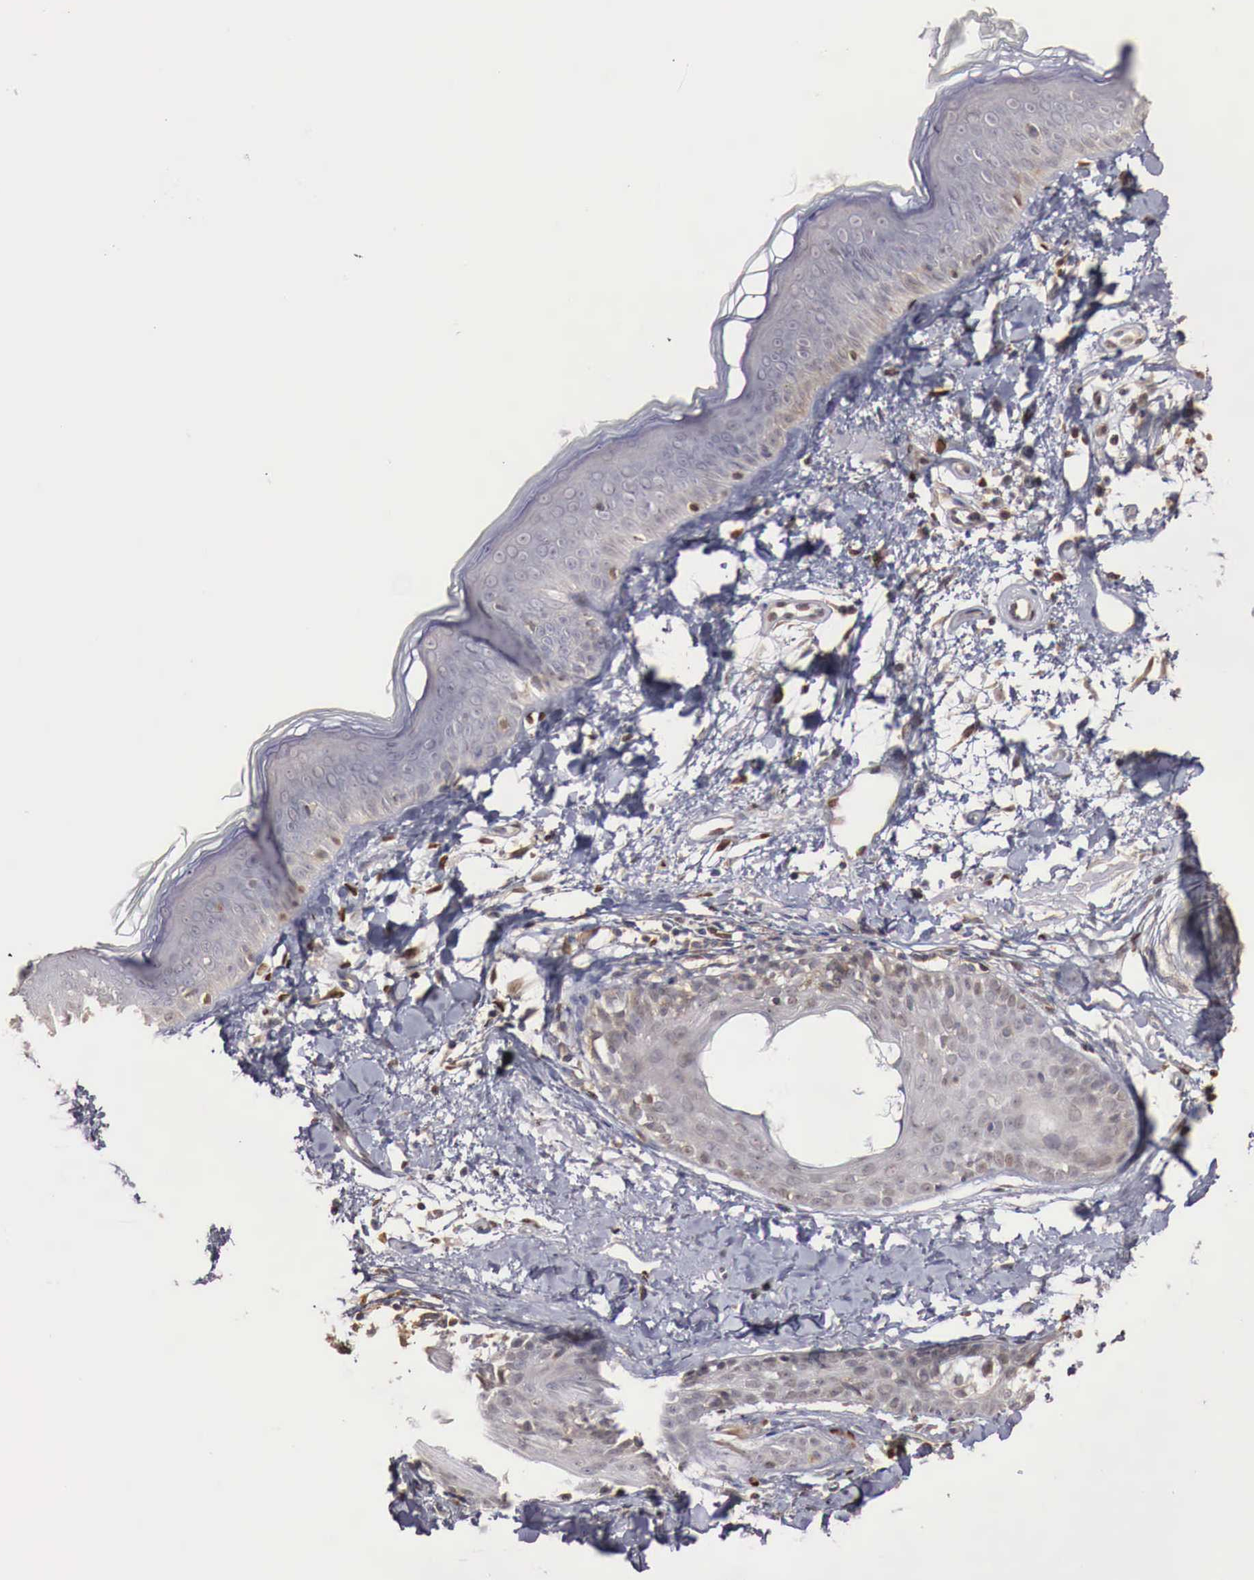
{"staining": {"intensity": "moderate", "quantity": ">75%", "location": "cytoplasmic/membranous,nuclear"}, "tissue": "skin", "cell_type": "Fibroblasts", "image_type": "normal", "snomed": [{"axis": "morphology", "description": "Normal tissue, NOS"}, {"axis": "topography", "description": "Skin"}], "caption": "Protein expression analysis of normal human skin reveals moderate cytoplasmic/membranous,nuclear positivity in approximately >75% of fibroblasts.", "gene": "KHDRBS2", "patient": {"sex": "male", "age": 86}}